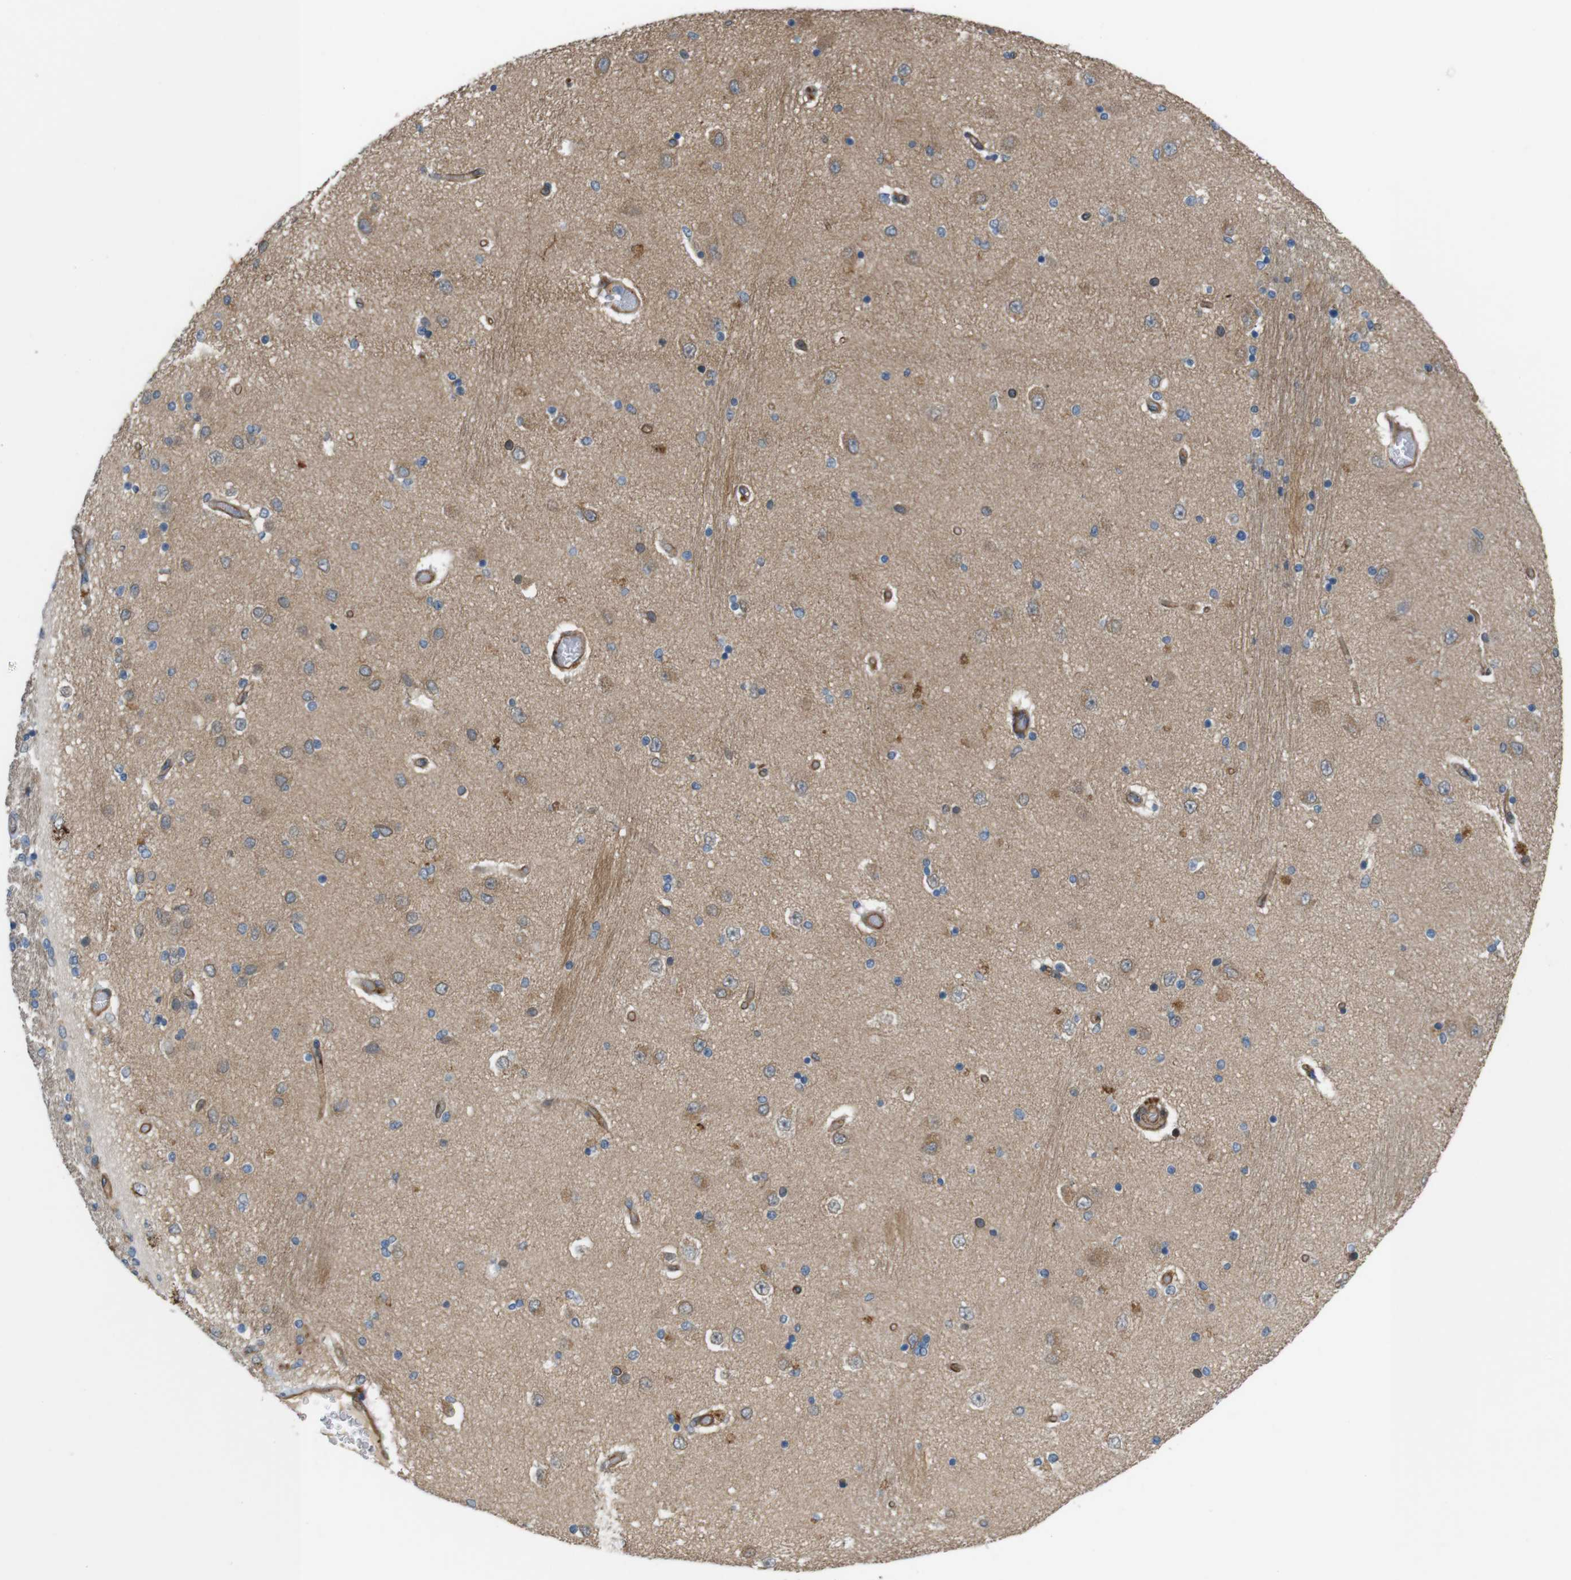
{"staining": {"intensity": "negative", "quantity": "none", "location": "none"}, "tissue": "hippocampus", "cell_type": "Glial cells", "image_type": "normal", "snomed": [{"axis": "morphology", "description": "Normal tissue, NOS"}, {"axis": "topography", "description": "Hippocampus"}], "caption": "This is an immunohistochemistry micrograph of unremarkable human hippocampus. There is no positivity in glial cells.", "gene": "BVES", "patient": {"sex": "female", "age": 54}}